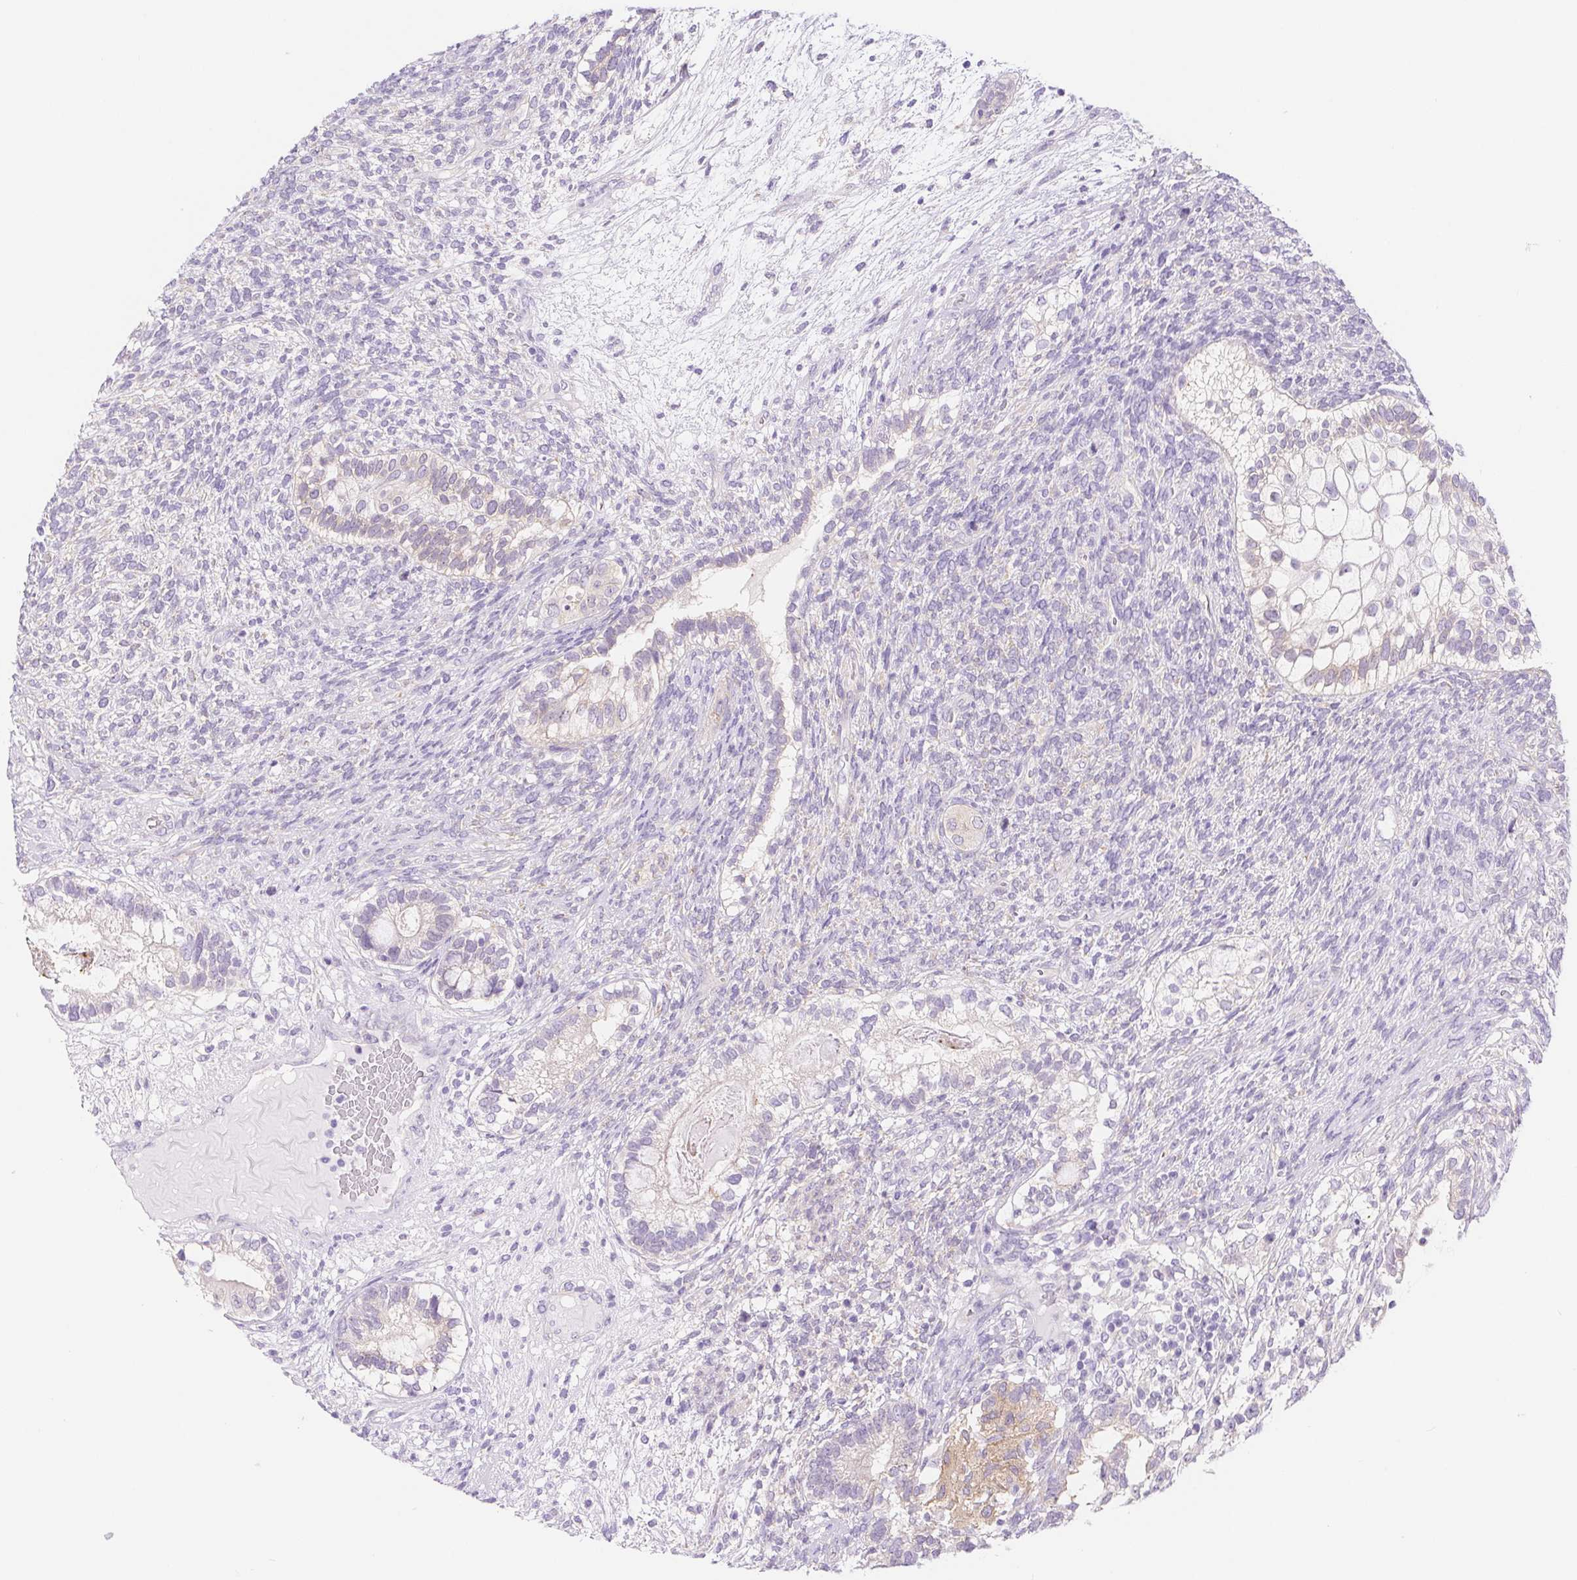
{"staining": {"intensity": "weak", "quantity": "<25%", "location": "cytoplasmic/membranous"}, "tissue": "testis cancer", "cell_type": "Tumor cells", "image_type": "cancer", "snomed": [{"axis": "morphology", "description": "Seminoma, NOS"}, {"axis": "morphology", "description": "Carcinoma, Embryonal, NOS"}, {"axis": "topography", "description": "Testis"}], "caption": "An immunohistochemistry image of testis cancer (embryonal carcinoma) is shown. There is no staining in tumor cells of testis cancer (embryonal carcinoma).", "gene": "DYNC2LI1", "patient": {"sex": "male", "age": 41}}